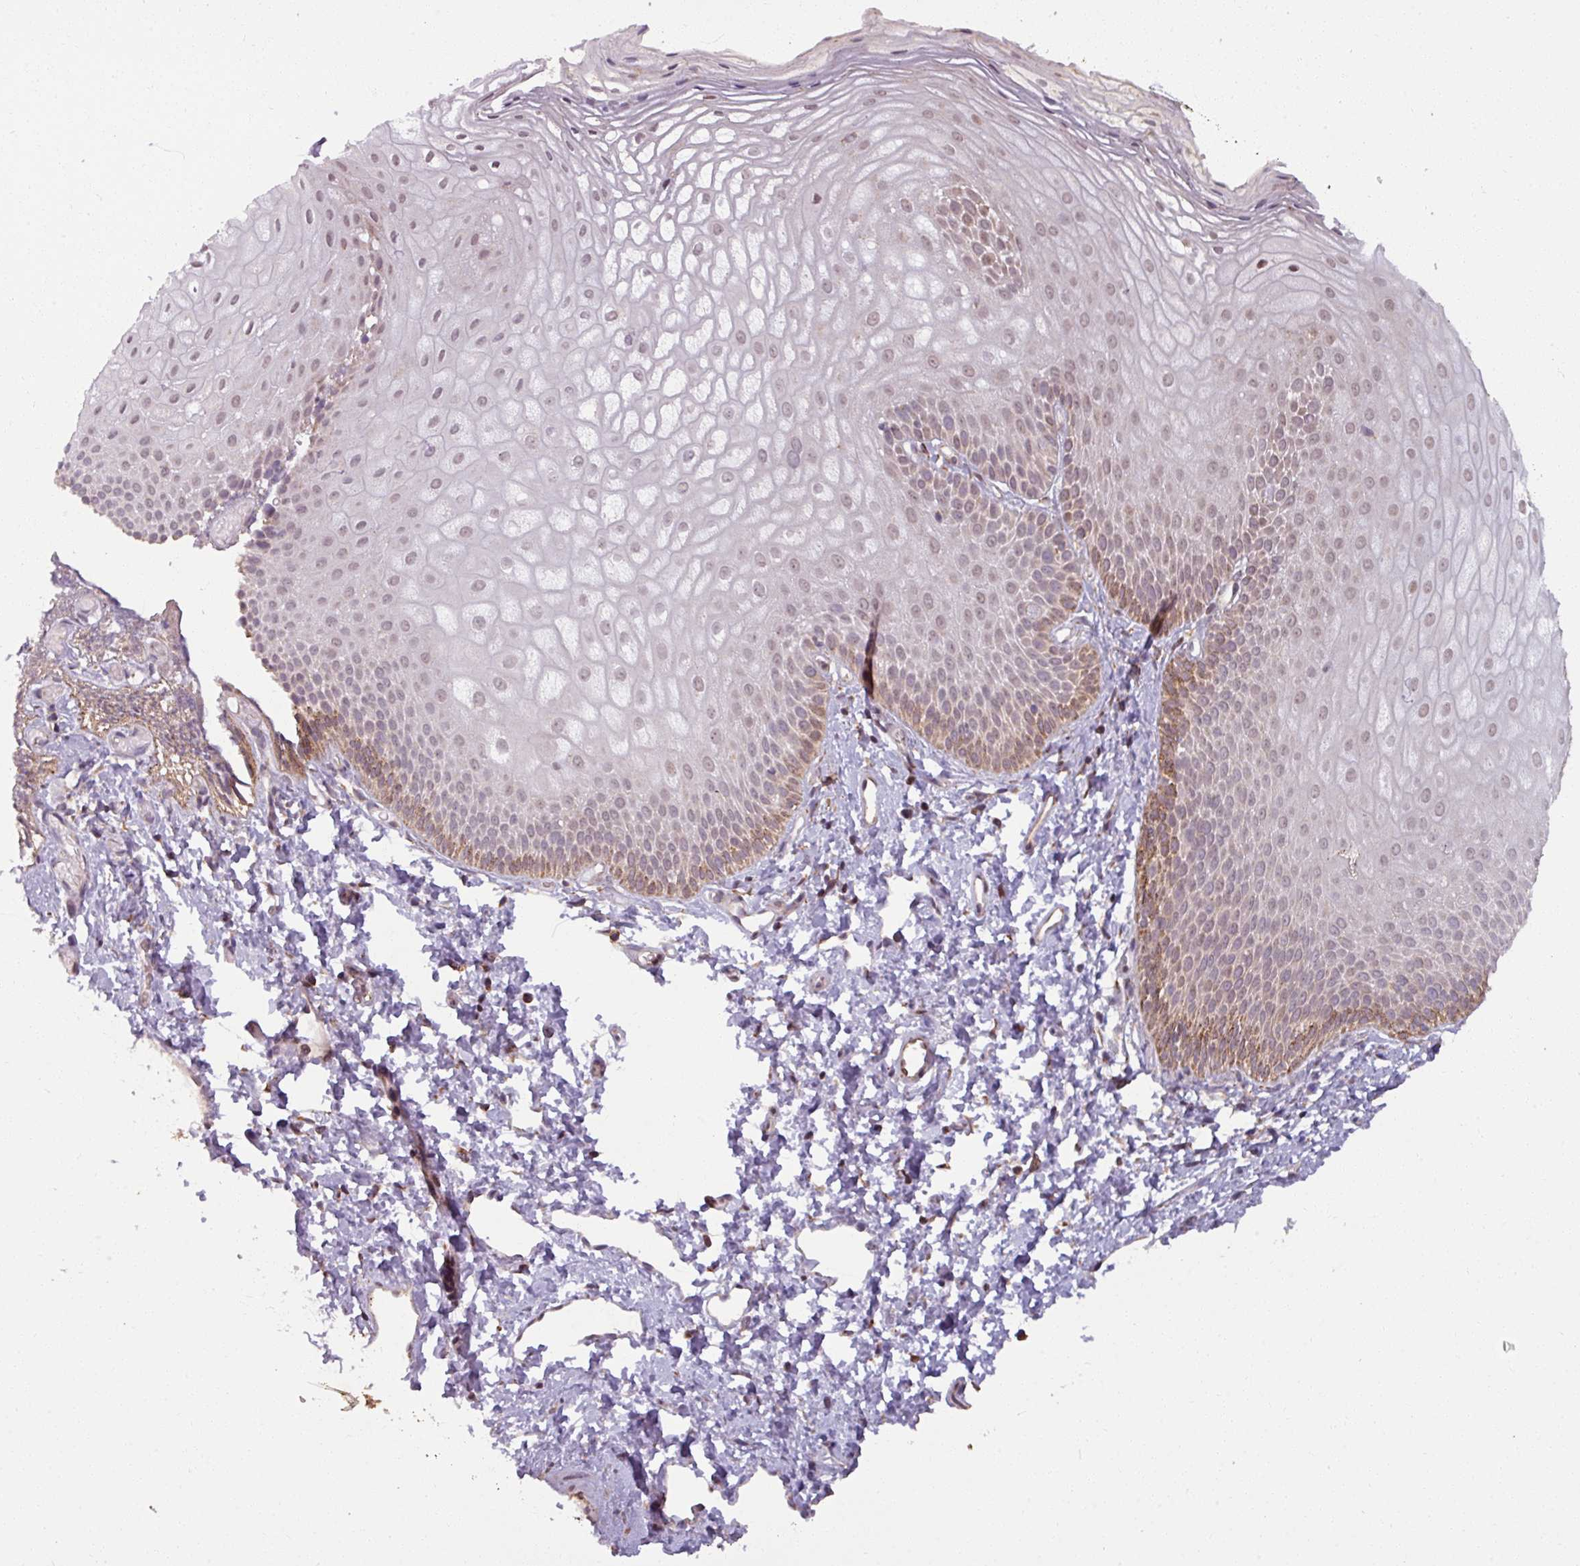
{"staining": {"intensity": "moderate", "quantity": "25%-75%", "location": "cytoplasmic/membranous"}, "tissue": "skin", "cell_type": "Epidermal cells", "image_type": "normal", "snomed": [{"axis": "morphology", "description": "Normal tissue, NOS"}, {"axis": "topography", "description": "Anal"}], "caption": "Benign skin exhibits moderate cytoplasmic/membranous expression in approximately 25%-75% of epidermal cells.", "gene": "MAGT1", "patient": {"sex": "female", "age": 40}}